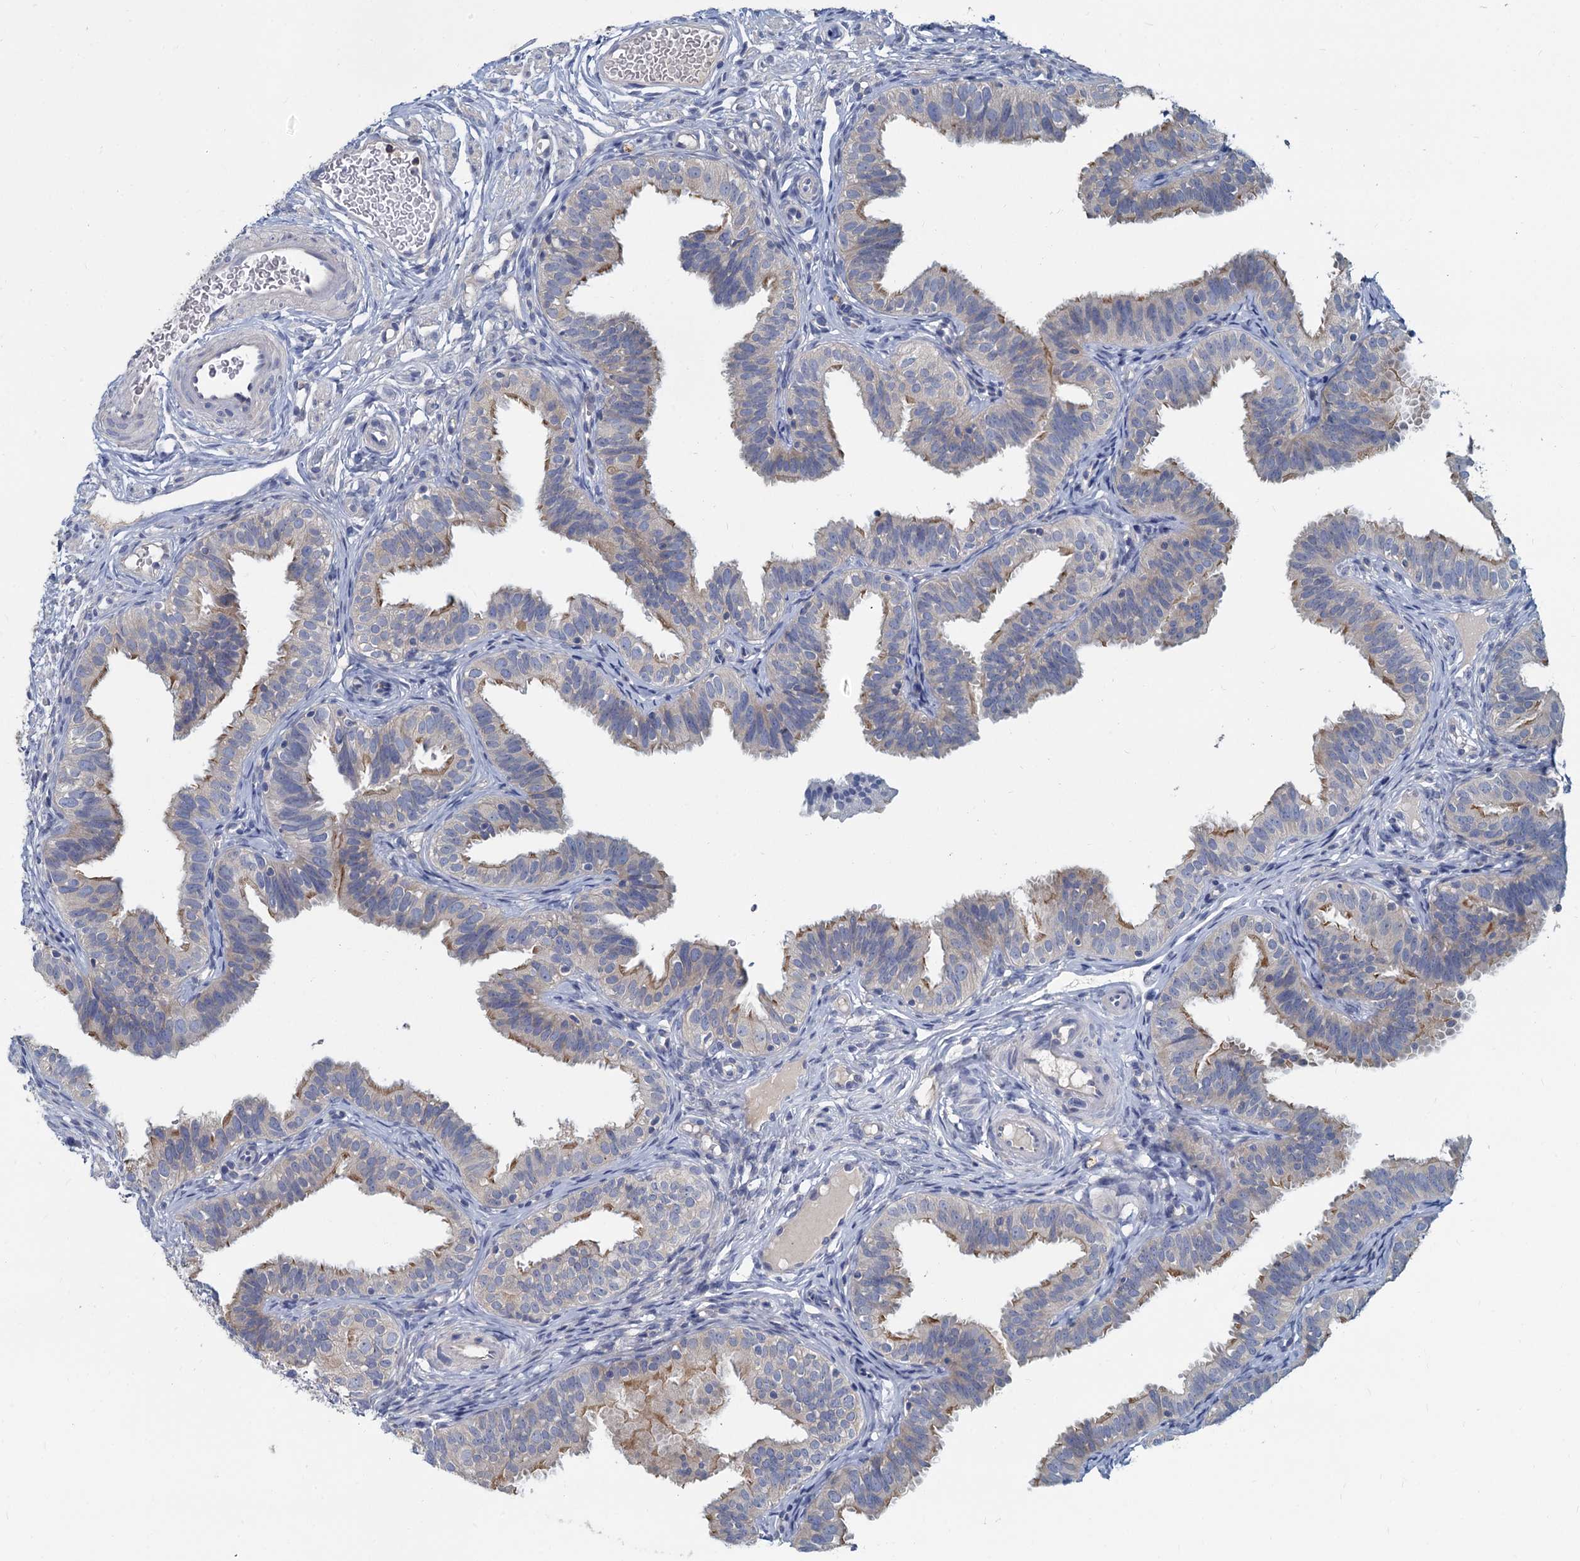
{"staining": {"intensity": "moderate", "quantity": "<25%", "location": "cytoplasmic/membranous"}, "tissue": "fallopian tube", "cell_type": "Glandular cells", "image_type": "normal", "snomed": [{"axis": "morphology", "description": "Normal tissue, NOS"}, {"axis": "topography", "description": "Fallopian tube"}], "caption": "Protein expression analysis of benign fallopian tube shows moderate cytoplasmic/membranous positivity in approximately <25% of glandular cells.", "gene": "ACSM3", "patient": {"sex": "female", "age": 35}}